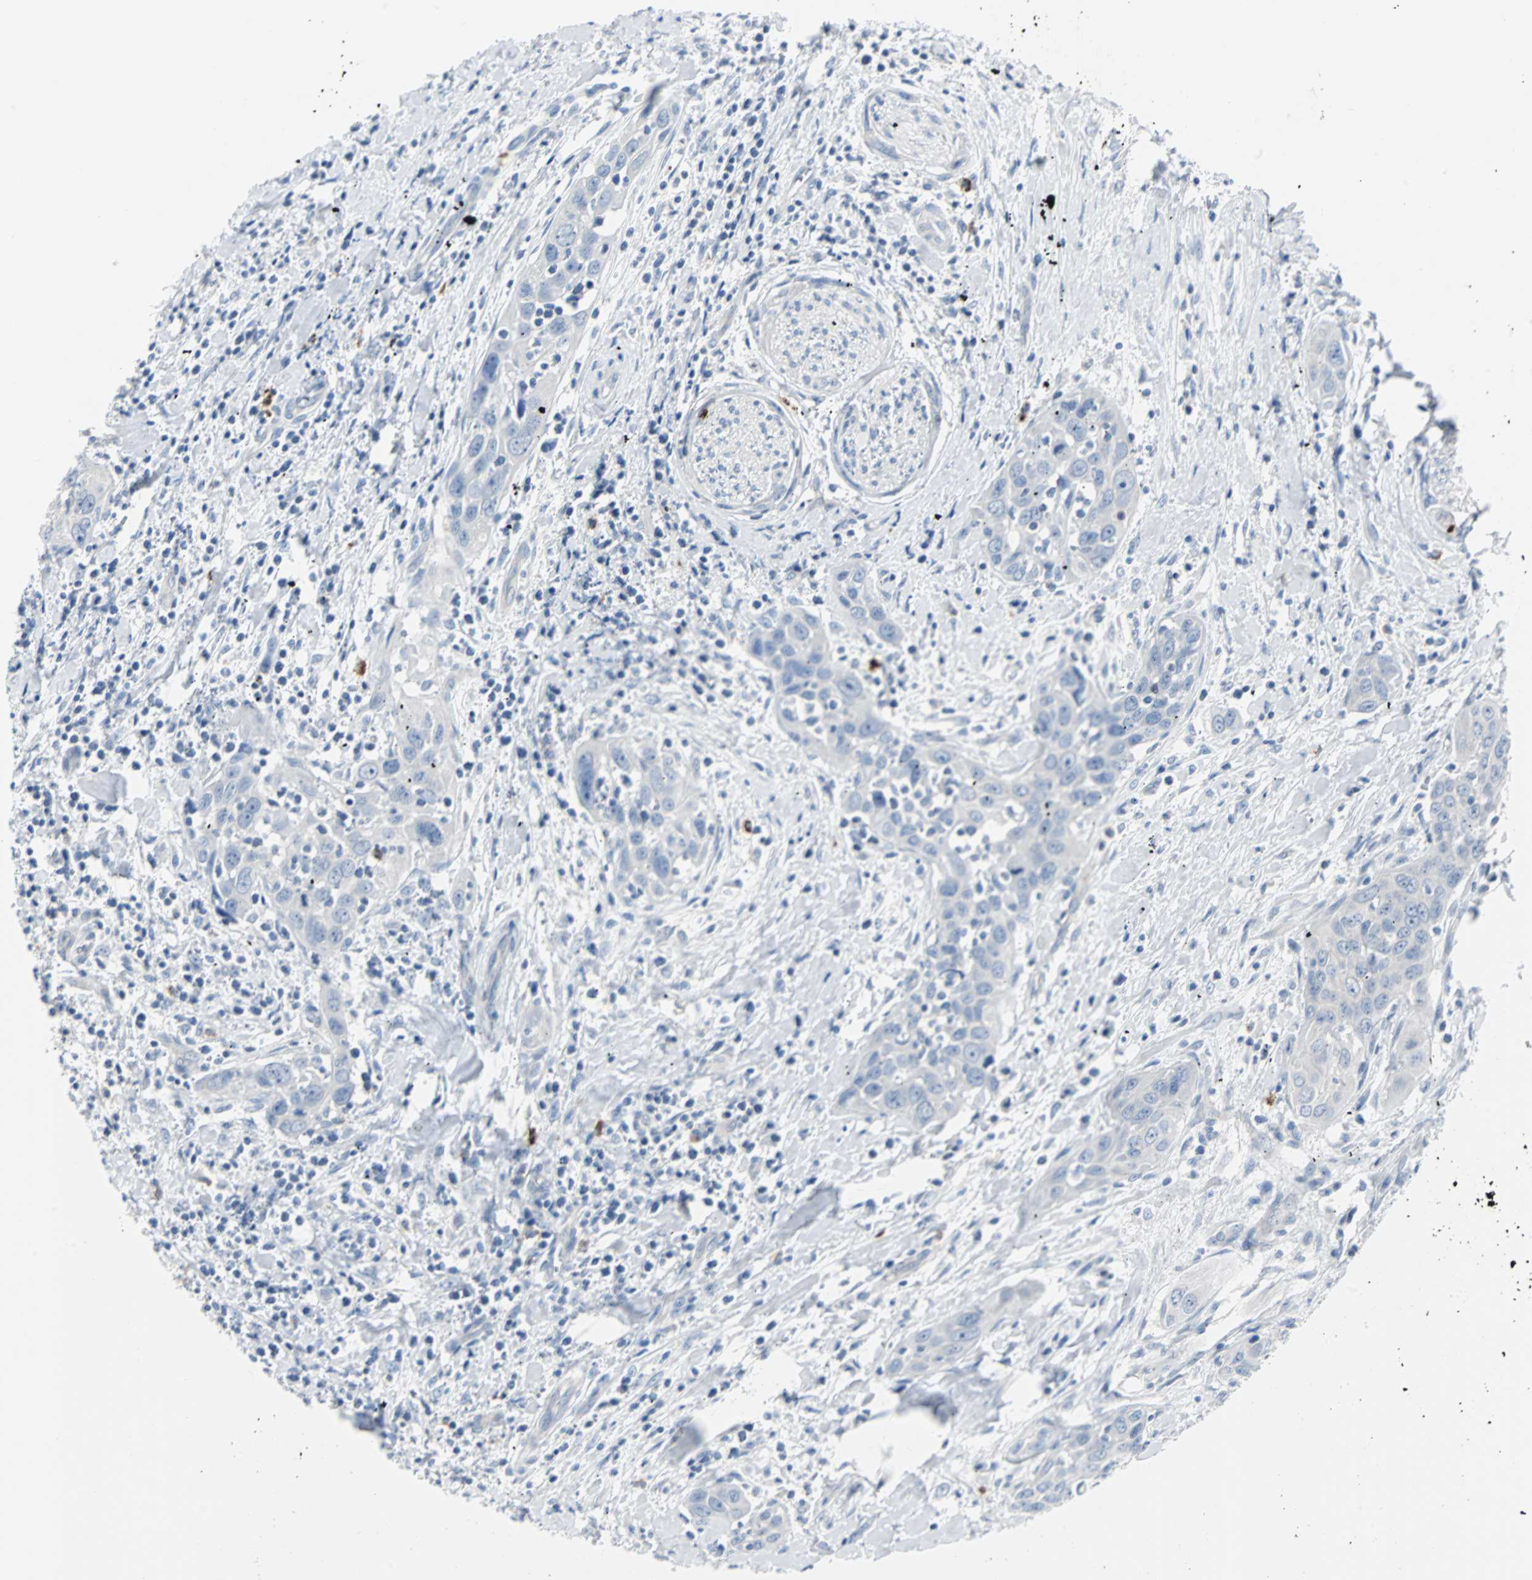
{"staining": {"intensity": "negative", "quantity": "none", "location": "none"}, "tissue": "head and neck cancer", "cell_type": "Tumor cells", "image_type": "cancer", "snomed": [{"axis": "morphology", "description": "Squamous cell carcinoma, NOS"}, {"axis": "topography", "description": "Oral tissue"}, {"axis": "topography", "description": "Head-Neck"}], "caption": "A micrograph of head and neck cancer (squamous cell carcinoma) stained for a protein displays no brown staining in tumor cells.", "gene": "RASA1", "patient": {"sex": "female", "age": 50}}